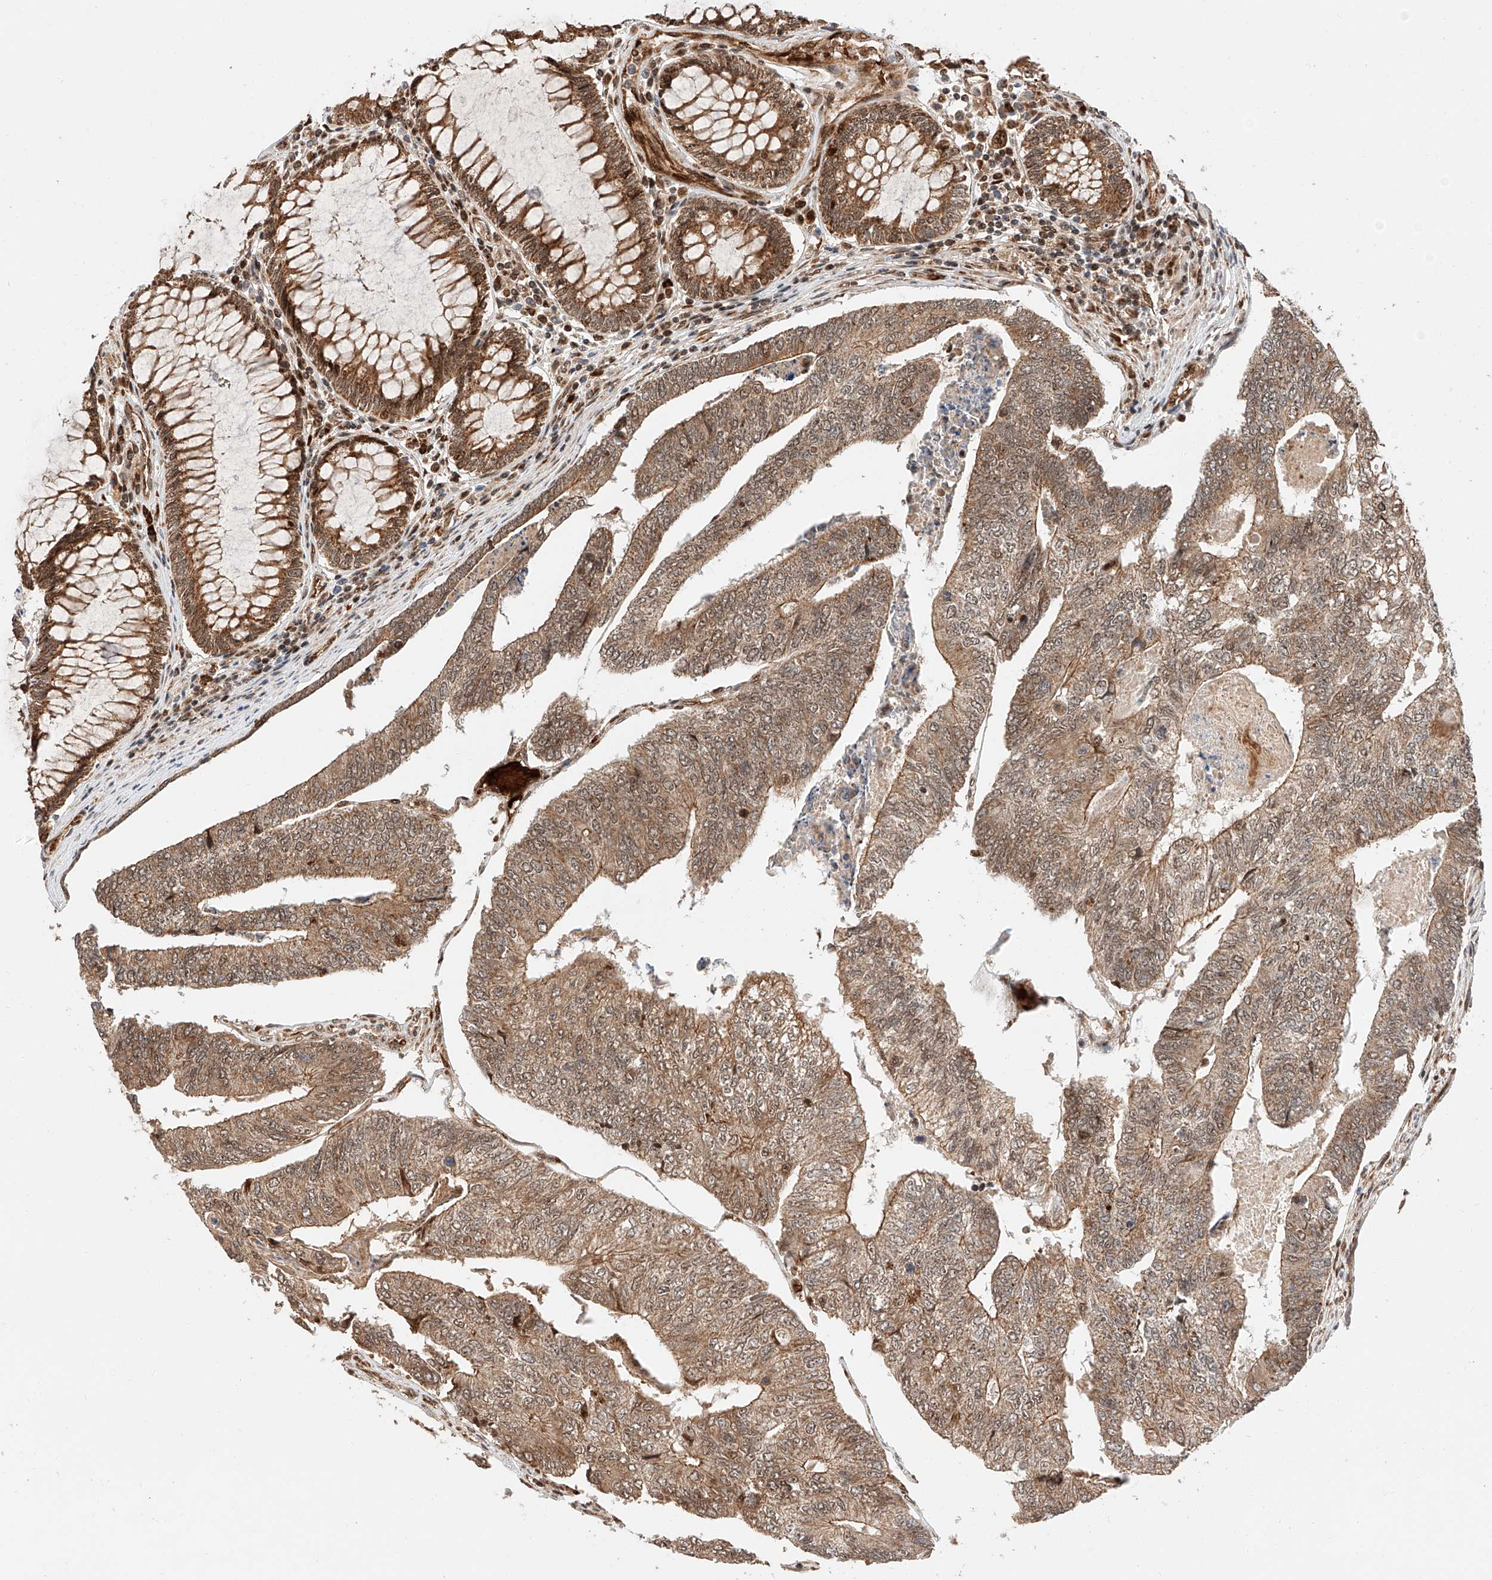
{"staining": {"intensity": "moderate", "quantity": ">75%", "location": "cytoplasmic/membranous,nuclear"}, "tissue": "colorectal cancer", "cell_type": "Tumor cells", "image_type": "cancer", "snomed": [{"axis": "morphology", "description": "Adenocarcinoma, NOS"}, {"axis": "topography", "description": "Colon"}], "caption": "Immunohistochemistry (IHC) (DAB) staining of adenocarcinoma (colorectal) displays moderate cytoplasmic/membranous and nuclear protein expression in approximately >75% of tumor cells.", "gene": "THTPA", "patient": {"sex": "female", "age": 67}}